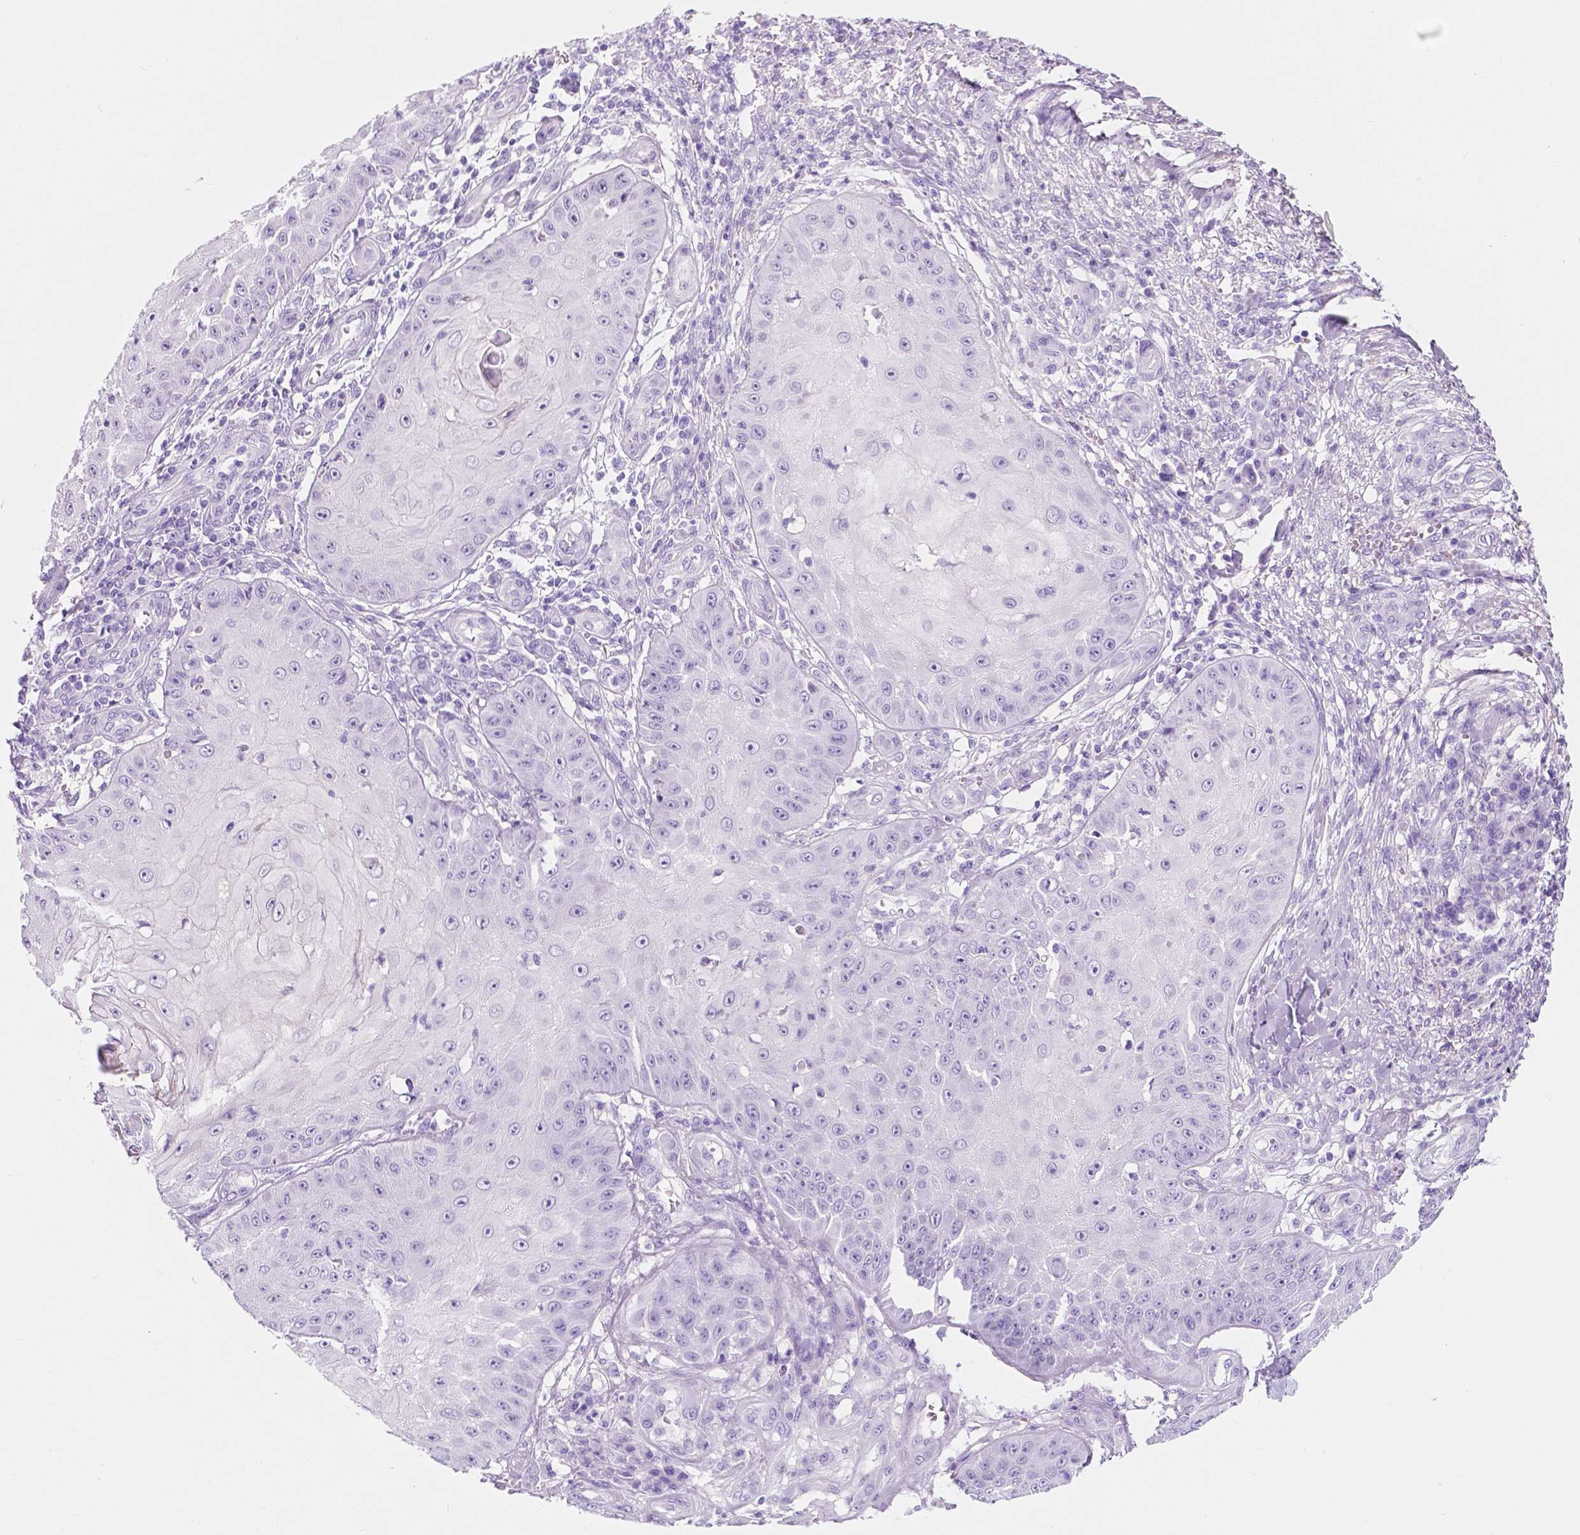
{"staining": {"intensity": "negative", "quantity": "none", "location": "none"}, "tissue": "skin cancer", "cell_type": "Tumor cells", "image_type": "cancer", "snomed": [{"axis": "morphology", "description": "Squamous cell carcinoma, NOS"}, {"axis": "topography", "description": "Skin"}], "caption": "There is no significant expression in tumor cells of skin cancer (squamous cell carcinoma).", "gene": "CUZD1", "patient": {"sex": "male", "age": 70}}